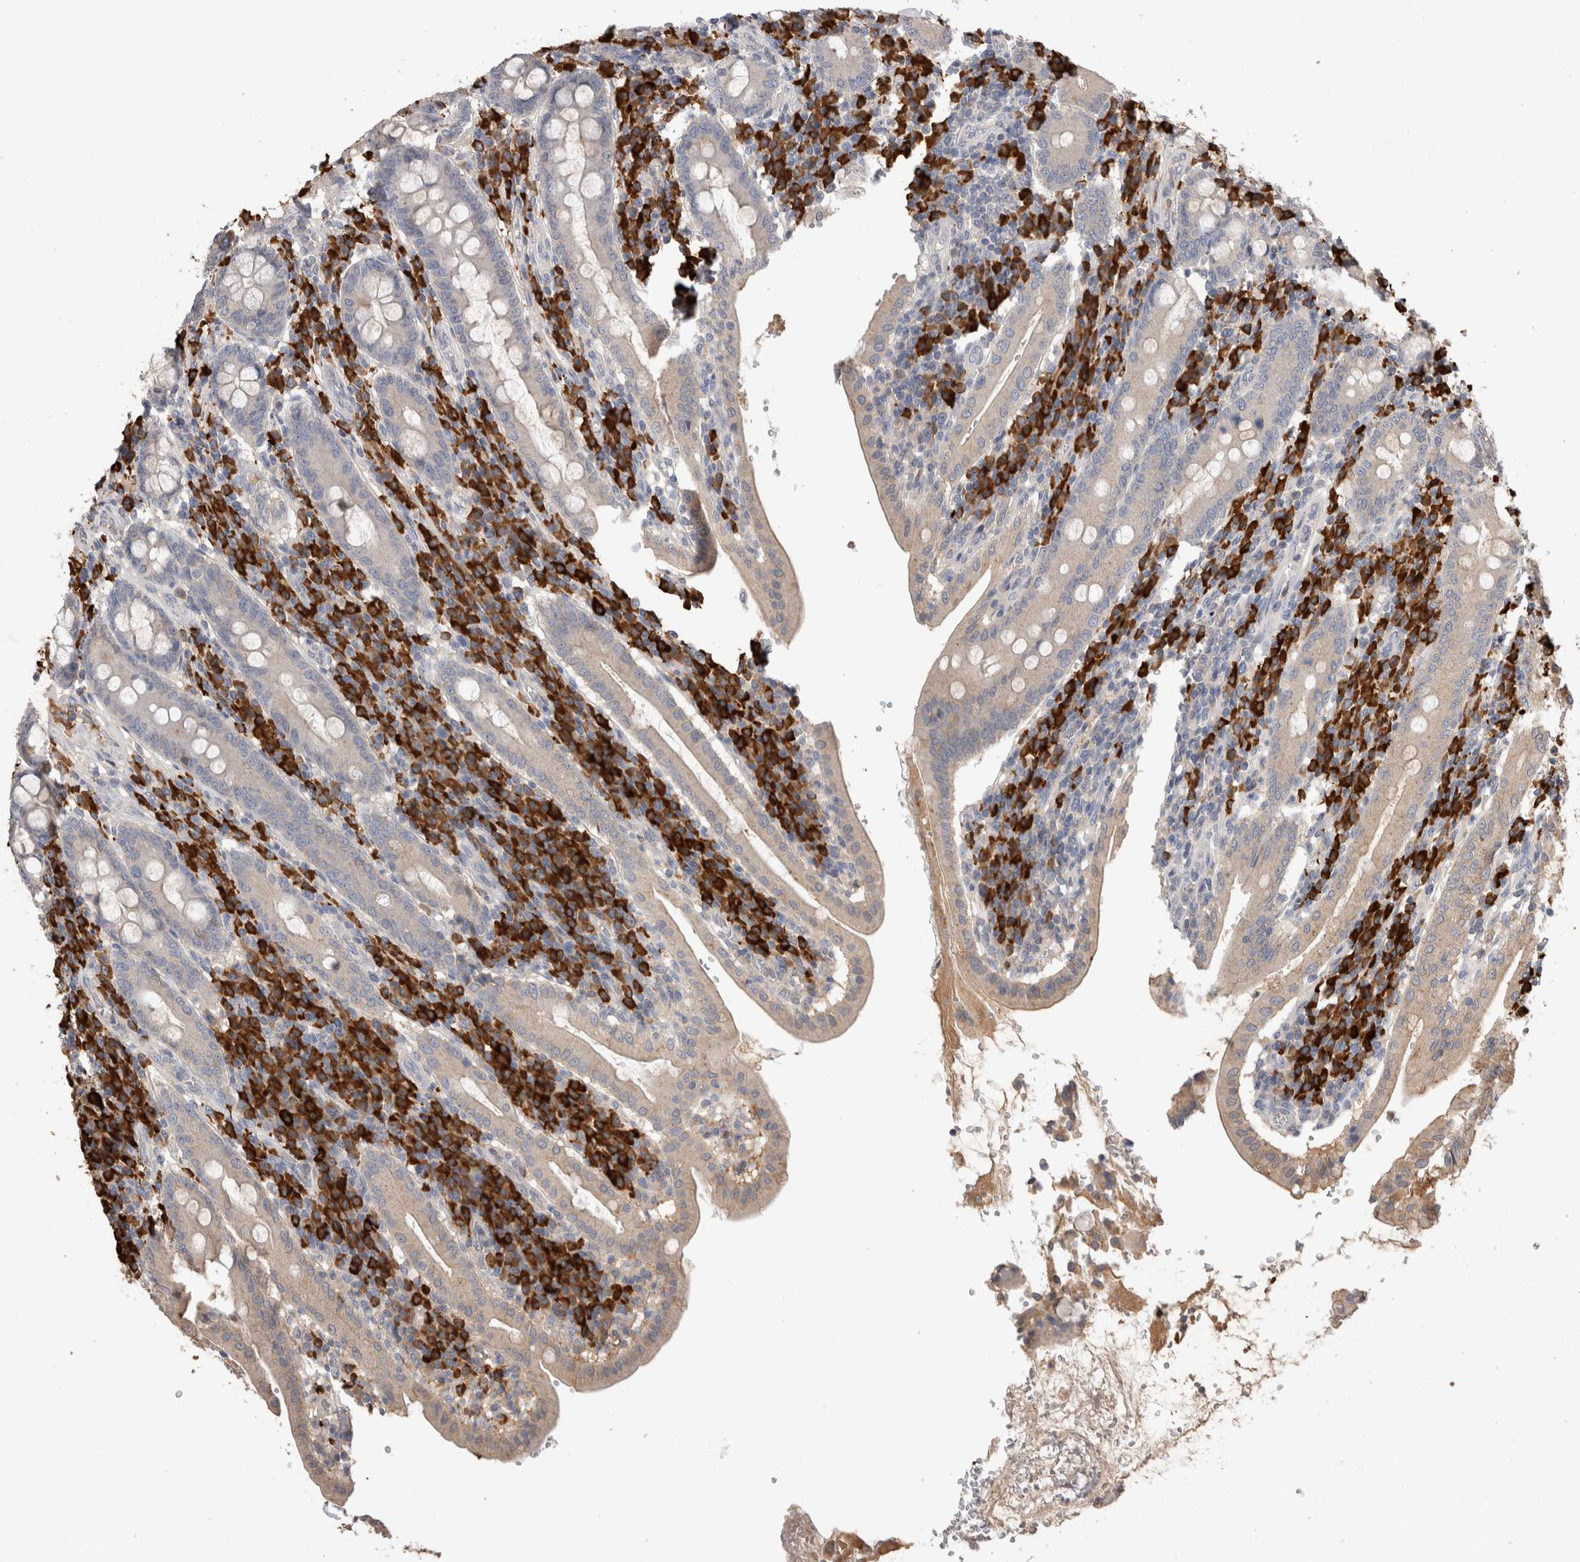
{"staining": {"intensity": "negative", "quantity": "none", "location": "none"}, "tissue": "duodenum", "cell_type": "Glandular cells", "image_type": "normal", "snomed": [{"axis": "morphology", "description": "Normal tissue, NOS"}, {"axis": "morphology", "description": "Adenocarcinoma, NOS"}, {"axis": "topography", "description": "Pancreas"}, {"axis": "topography", "description": "Duodenum"}], "caption": "An immunohistochemistry photomicrograph of benign duodenum is shown. There is no staining in glandular cells of duodenum.", "gene": "PPP3CC", "patient": {"sex": "male", "age": 50}}